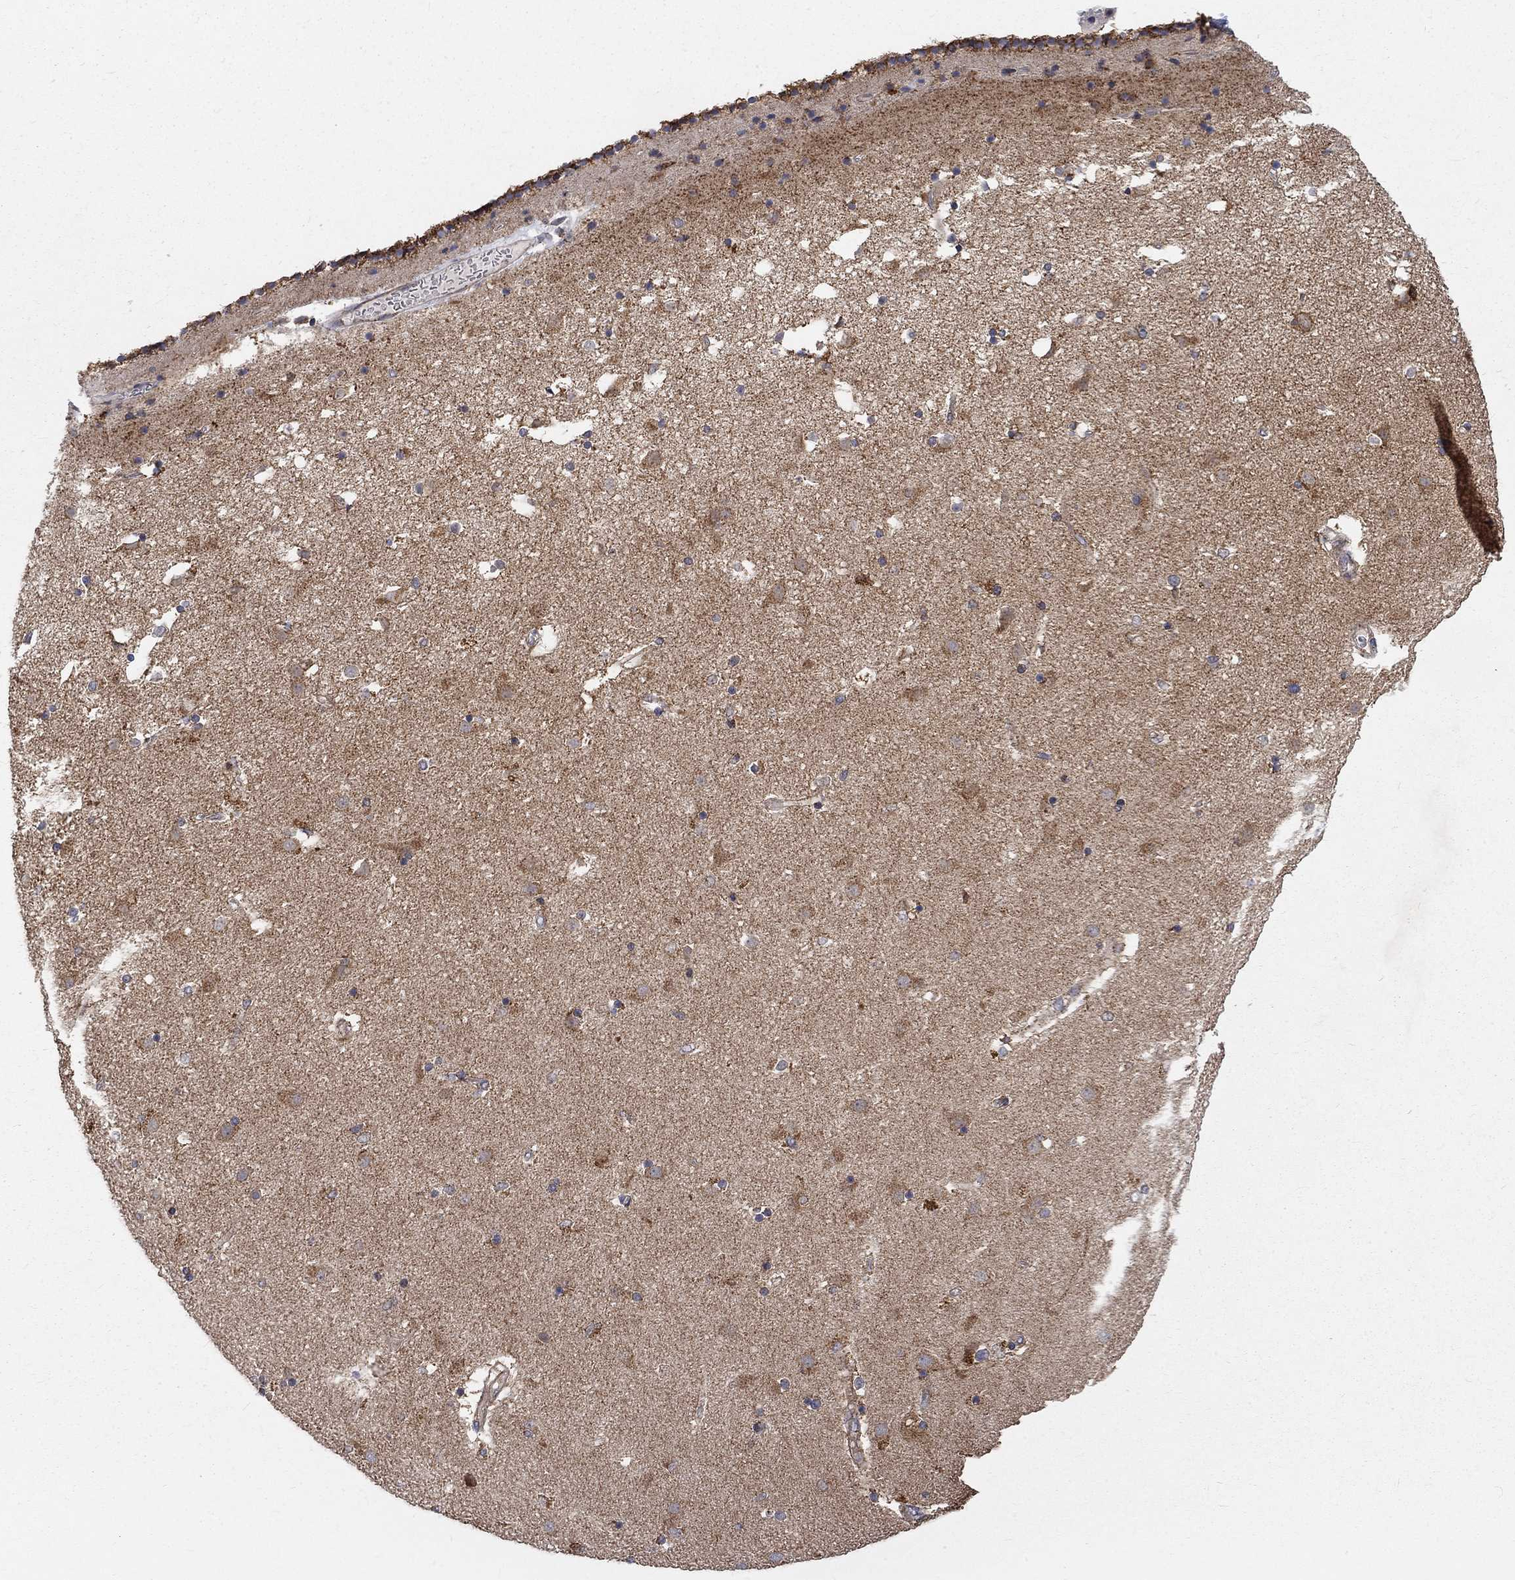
{"staining": {"intensity": "moderate", "quantity": "<25%", "location": "cytoplasmic/membranous"}, "tissue": "caudate", "cell_type": "Glial cells", "image_type": "normal", "snomed": [{"axis": "morphology", "description": "Normal tissue, NOS"}, {"axis": "topography", "description": "Lateral ventricle wall"}], "caption": "Immunohistochemical staining of benign human caudate exhibits low levels of moderate cytoplasmic/membranous expression in approximately <25% of glial cells. The staining was performed using DAB to visualize the protein expression in brown, while the nuclei were stained in blue with hematoxylin (Magnification: 20x).", "gene": "NME7", "patient": {"sex": "female", "age": 71}}